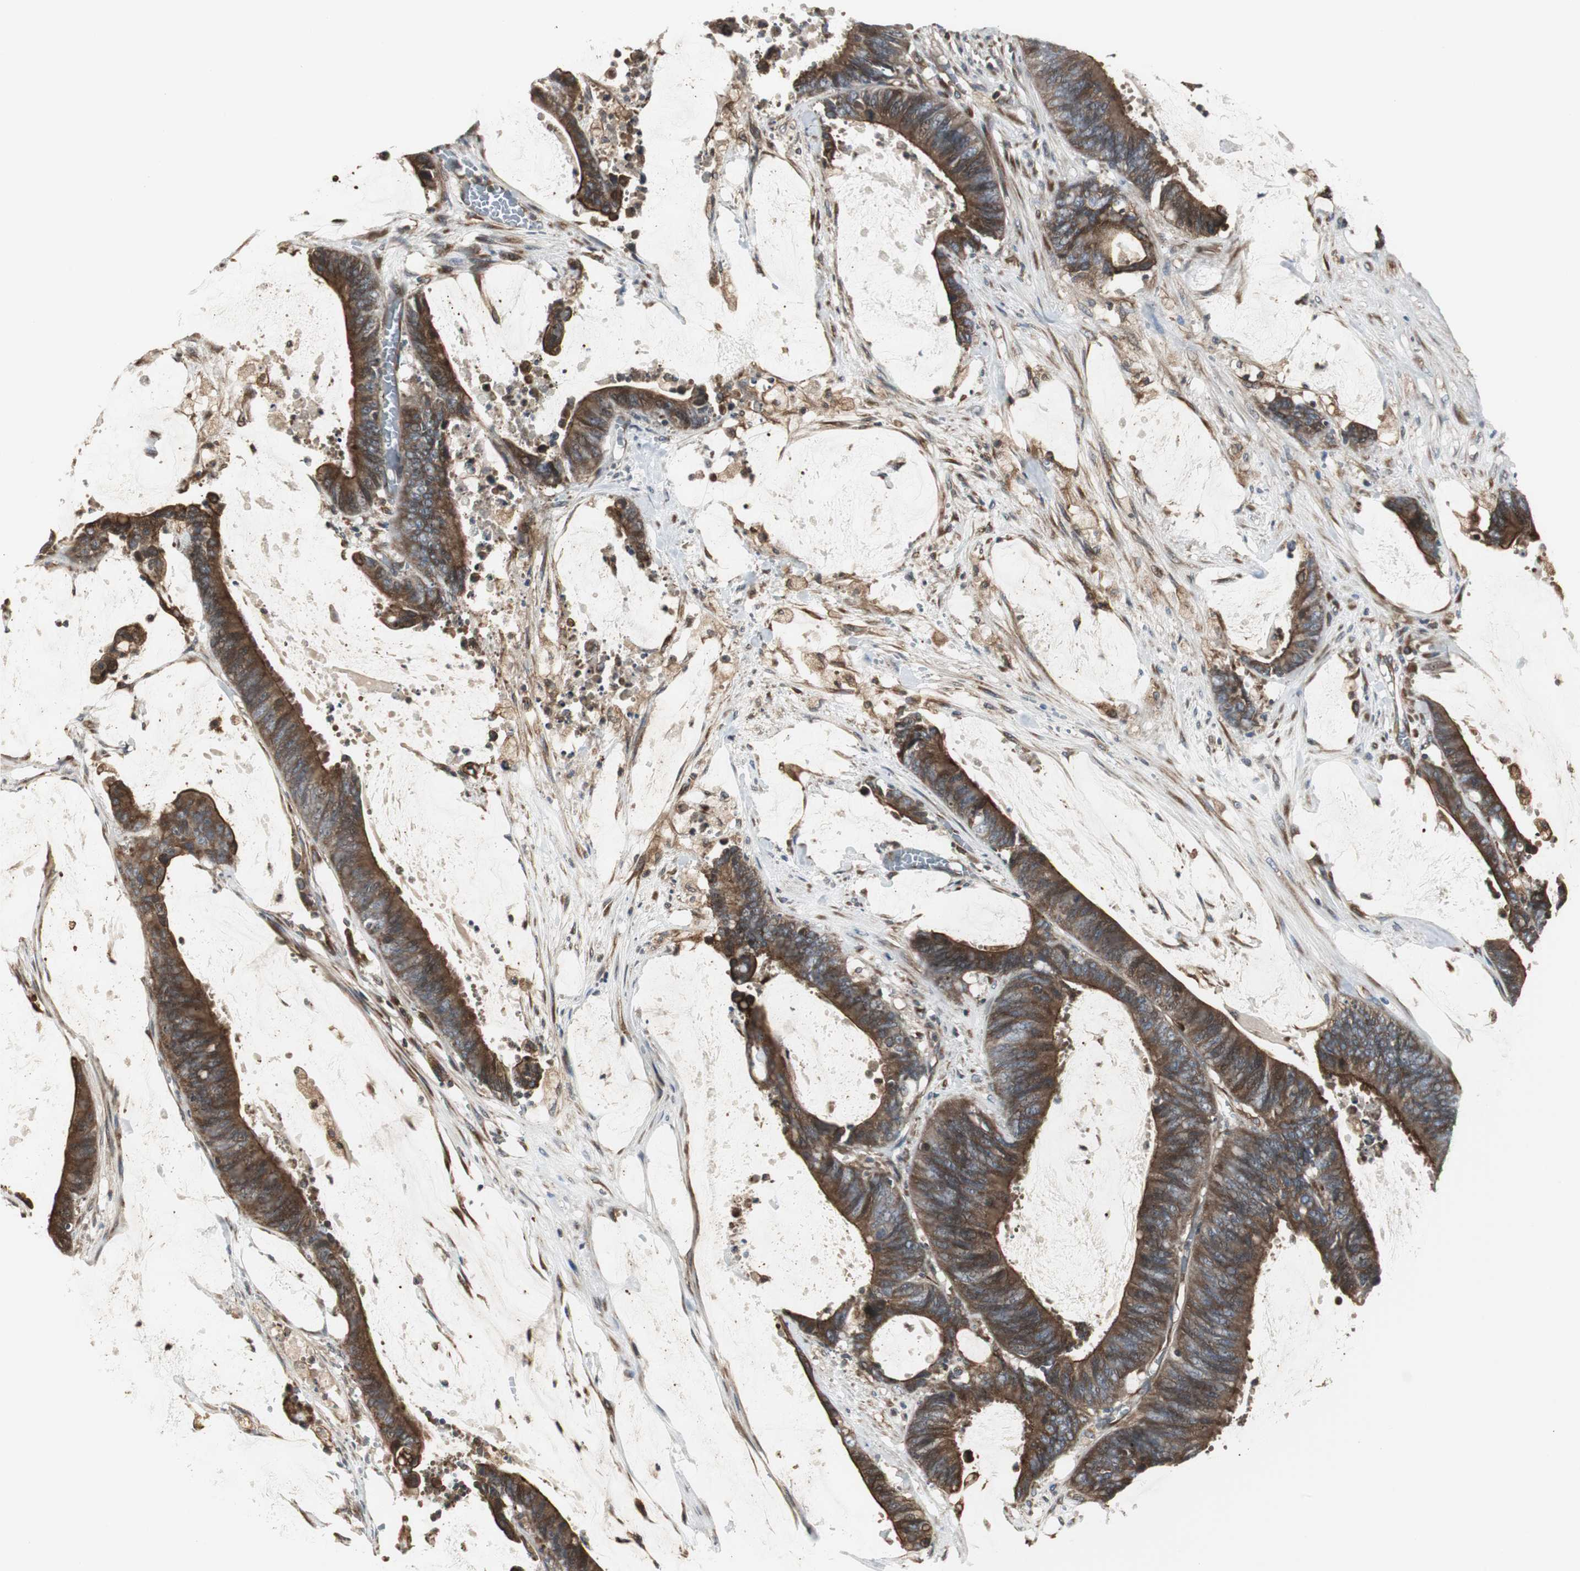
{"staining": {"intensity": "strong", "quantity": ">75%", "location": "cytoplasmic/membranous"}, "tissue": "colorectal cancer", "cell_type": "Tumor cells", "image_type": "cancer", "snomed": [{"axis": "morphology", "description": "Adenocarcinoma, NOS"}, {"axis": "topography", "description": "Rectum"}], "caption": "Human colorectal adenocarcinoma stained with a brown dye shows strong cytoplasmic/membranous positive staining in about >75% of tumor cells.", "gene": "CHP1", "patient": {"sex": "female", "age": 66}}